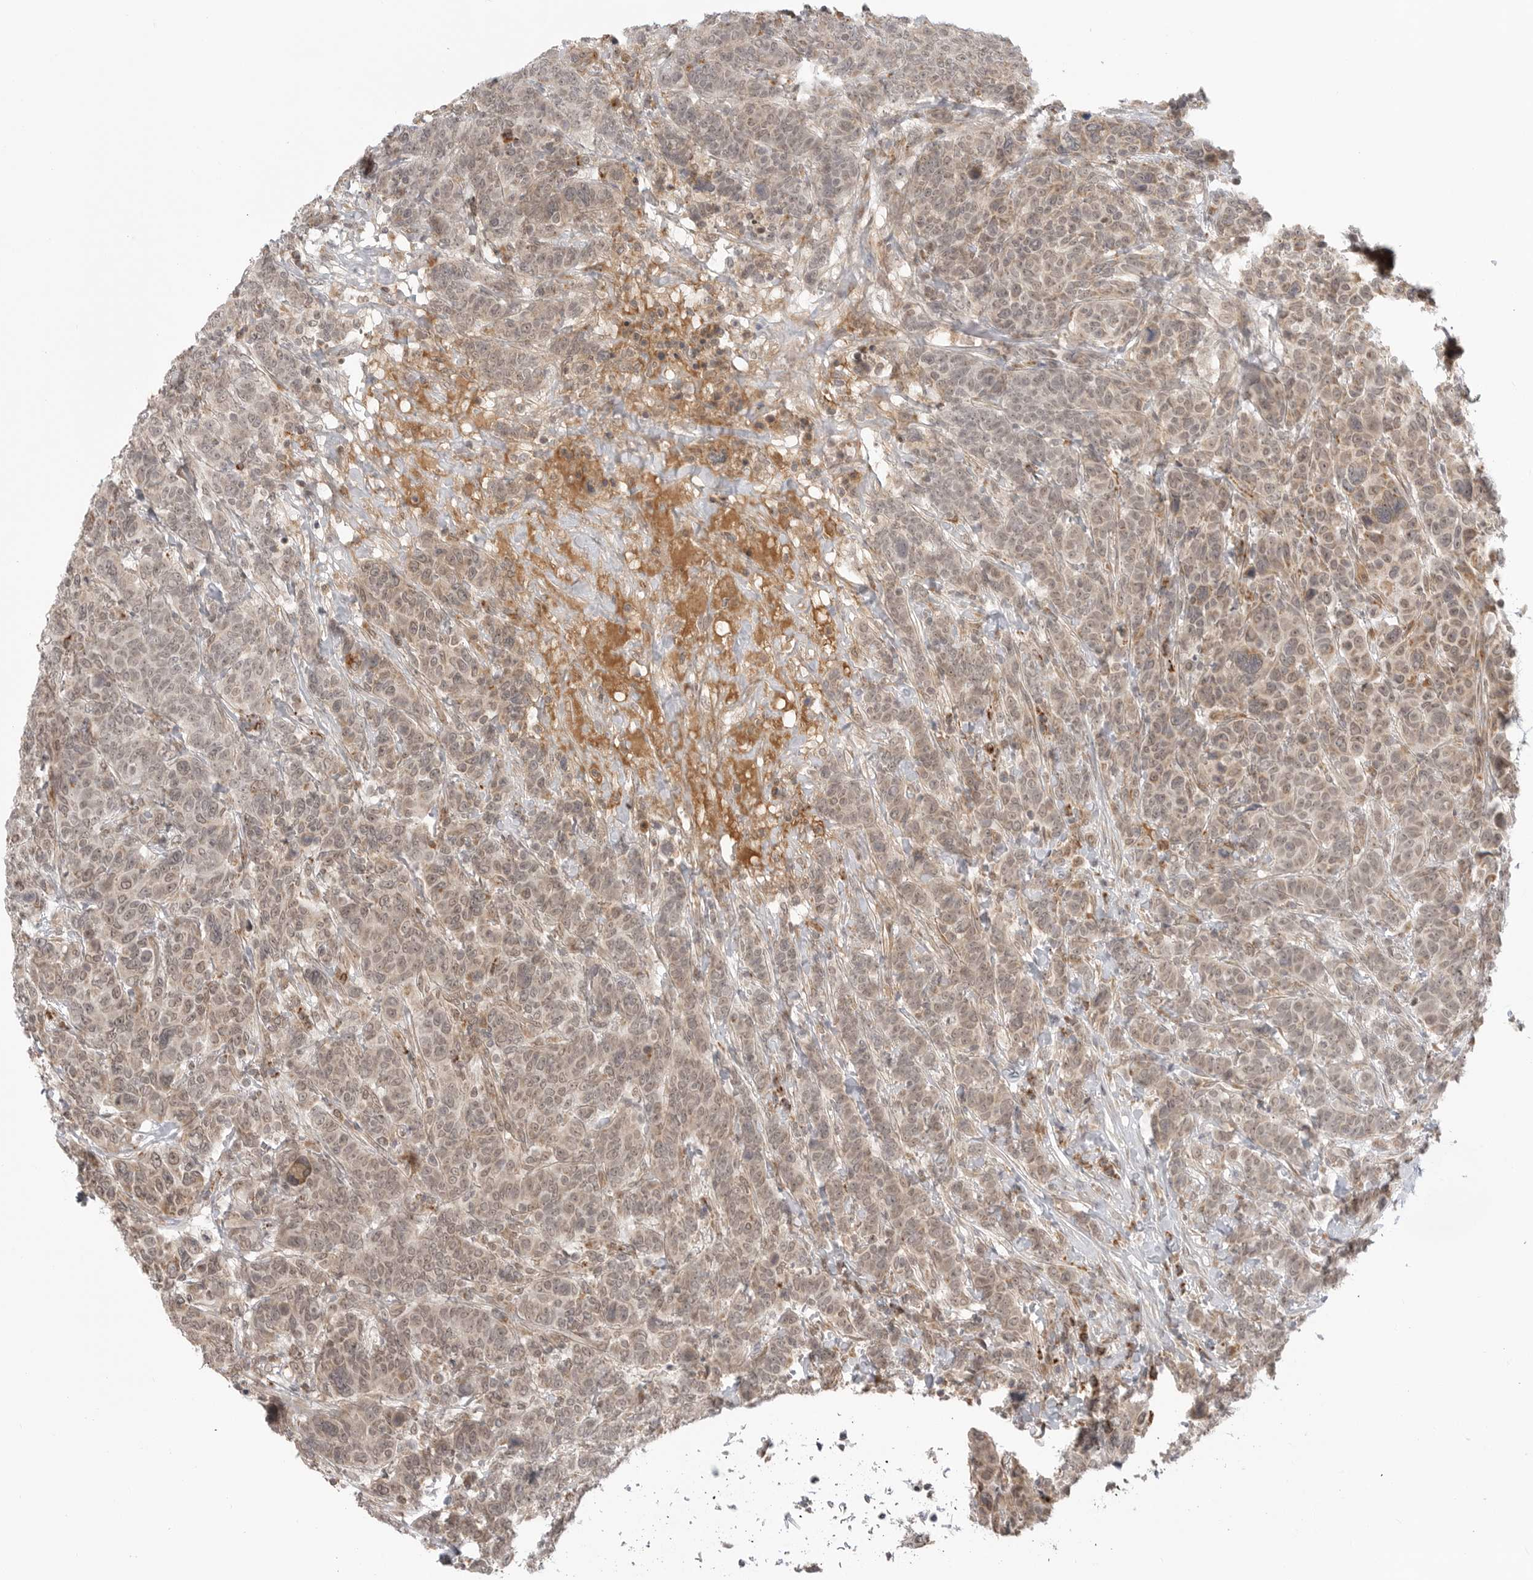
{"staining": {"intensity": "weak", "quantity": ">75%", "location": "cytoplasmic/membranous,nuclear"}, "tissue": "breast cancer", "cell_type": "Tumor cells", "image_type": "cancer", "snomed": [{"axis": "morphology", "description": "Duct carcinoma"}, {"axis": "topography", "description": "Breast"}], "caption": "Protein analysis of breast cancer (intraductal carcinoma) tissue reveals weak cytoplasmic/membranous and nuclear staining in approximately >75% of tumor cells. Using DAB (3,3'-diaminobenzidine) (brown) and hematoxylin (blue) stains, captured at high magnification using brightfield microscopy.", "gene": "KALRN", "patient": {"sex": "female", "age": 37}}